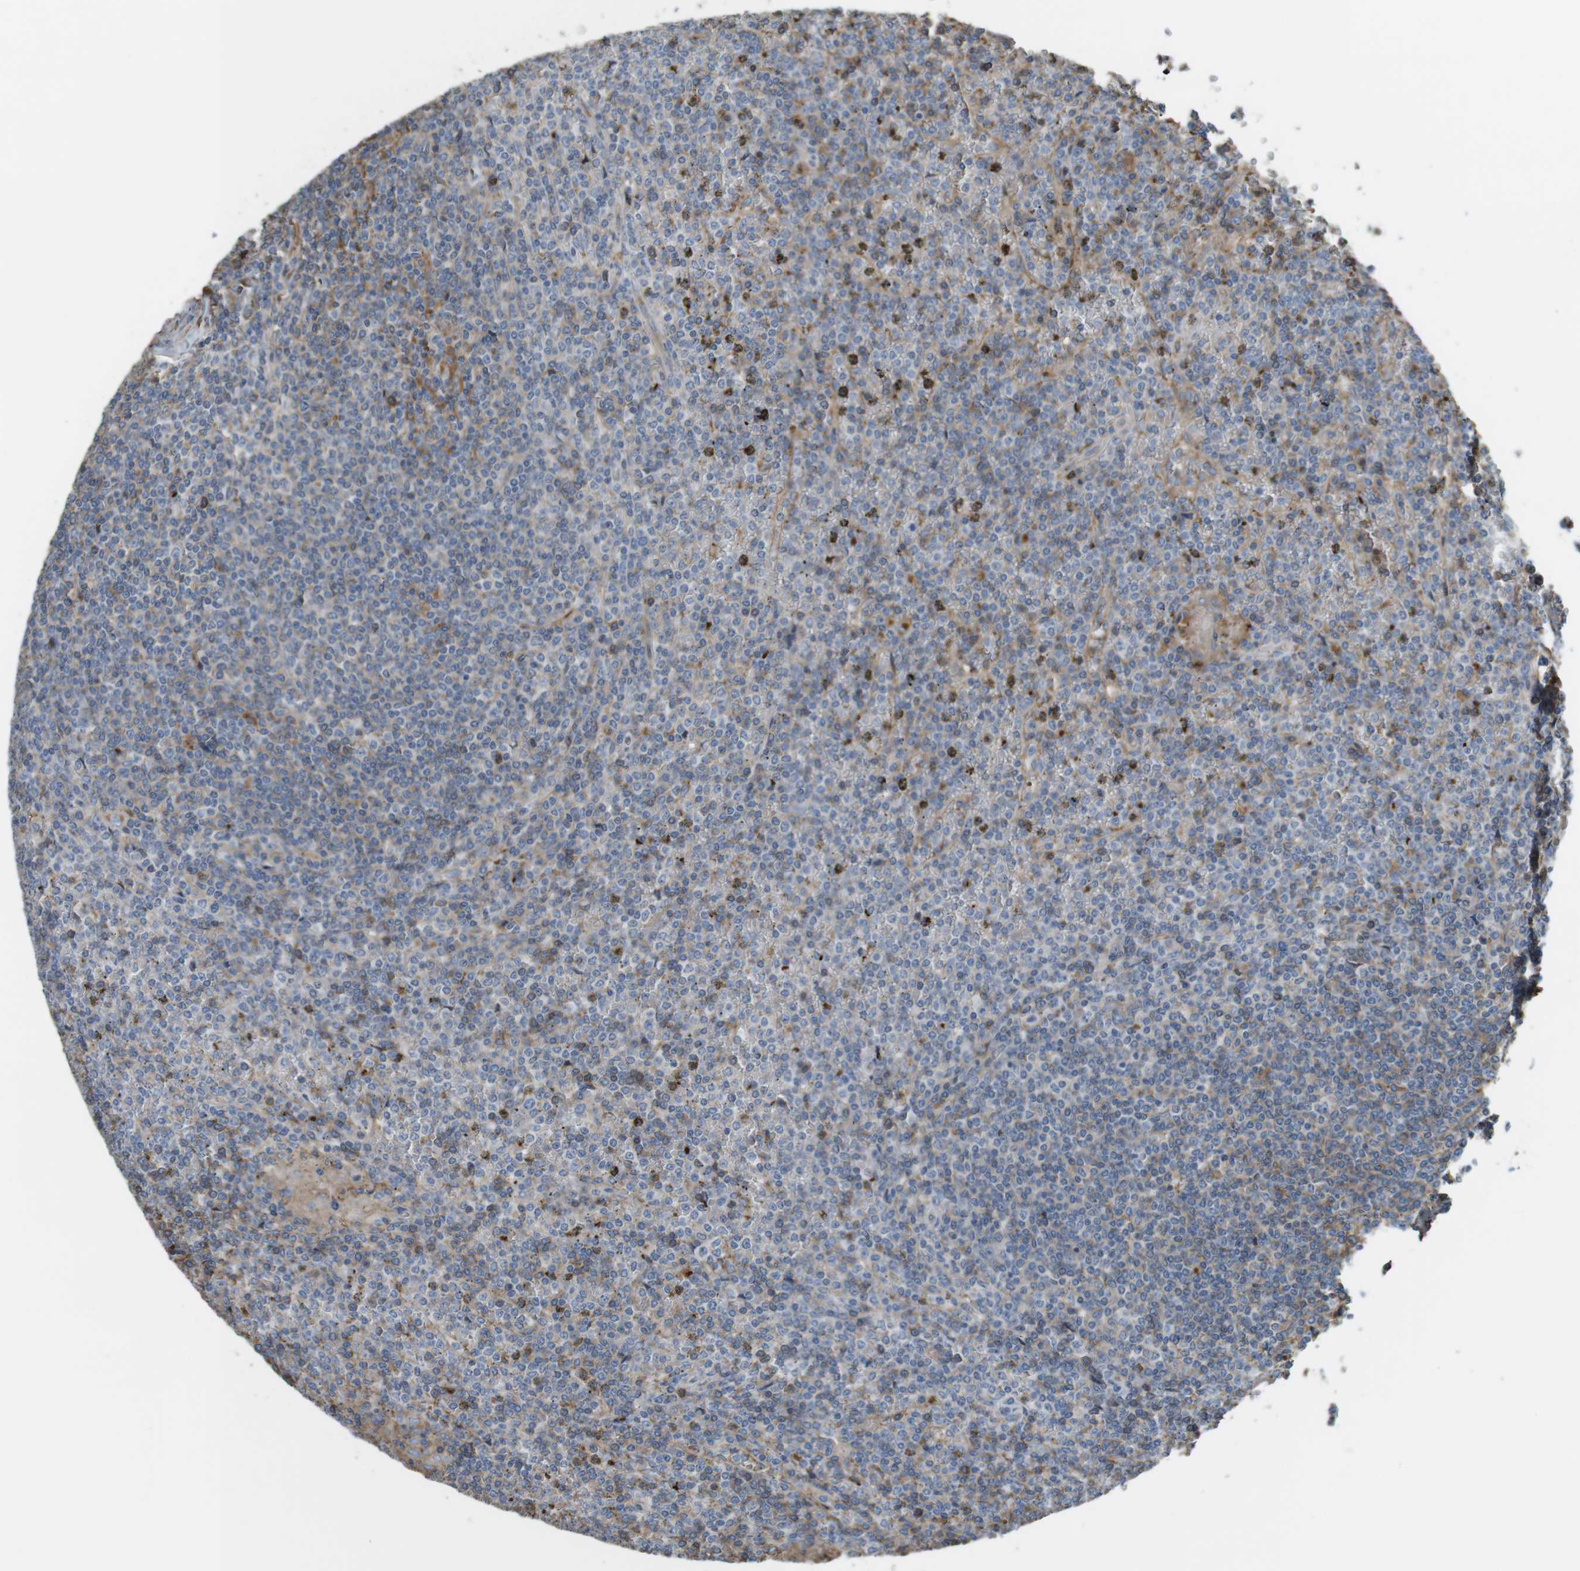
{"staining": {"intensity": "moderate", "quantity": "25%-75%", "location": "cytoplasmic/membranous"}, "tissue": "lymphoma", "cell_type": "Tumor cells", "image_type": "cancer", "snomed": [{"axis": "morphology", "description": "Malignant lymphoma, non-Hodgkin's type, Low grade"}, {"axis": "topography", "description": "Spleen"}], "caption": "Moderate cytoplasmic/membranous staining is appreciated in about 25%-75% of tumor cells in lymphoma.", "gene": "LTBP4", "patient": {"sex": "female", "age": 19}}